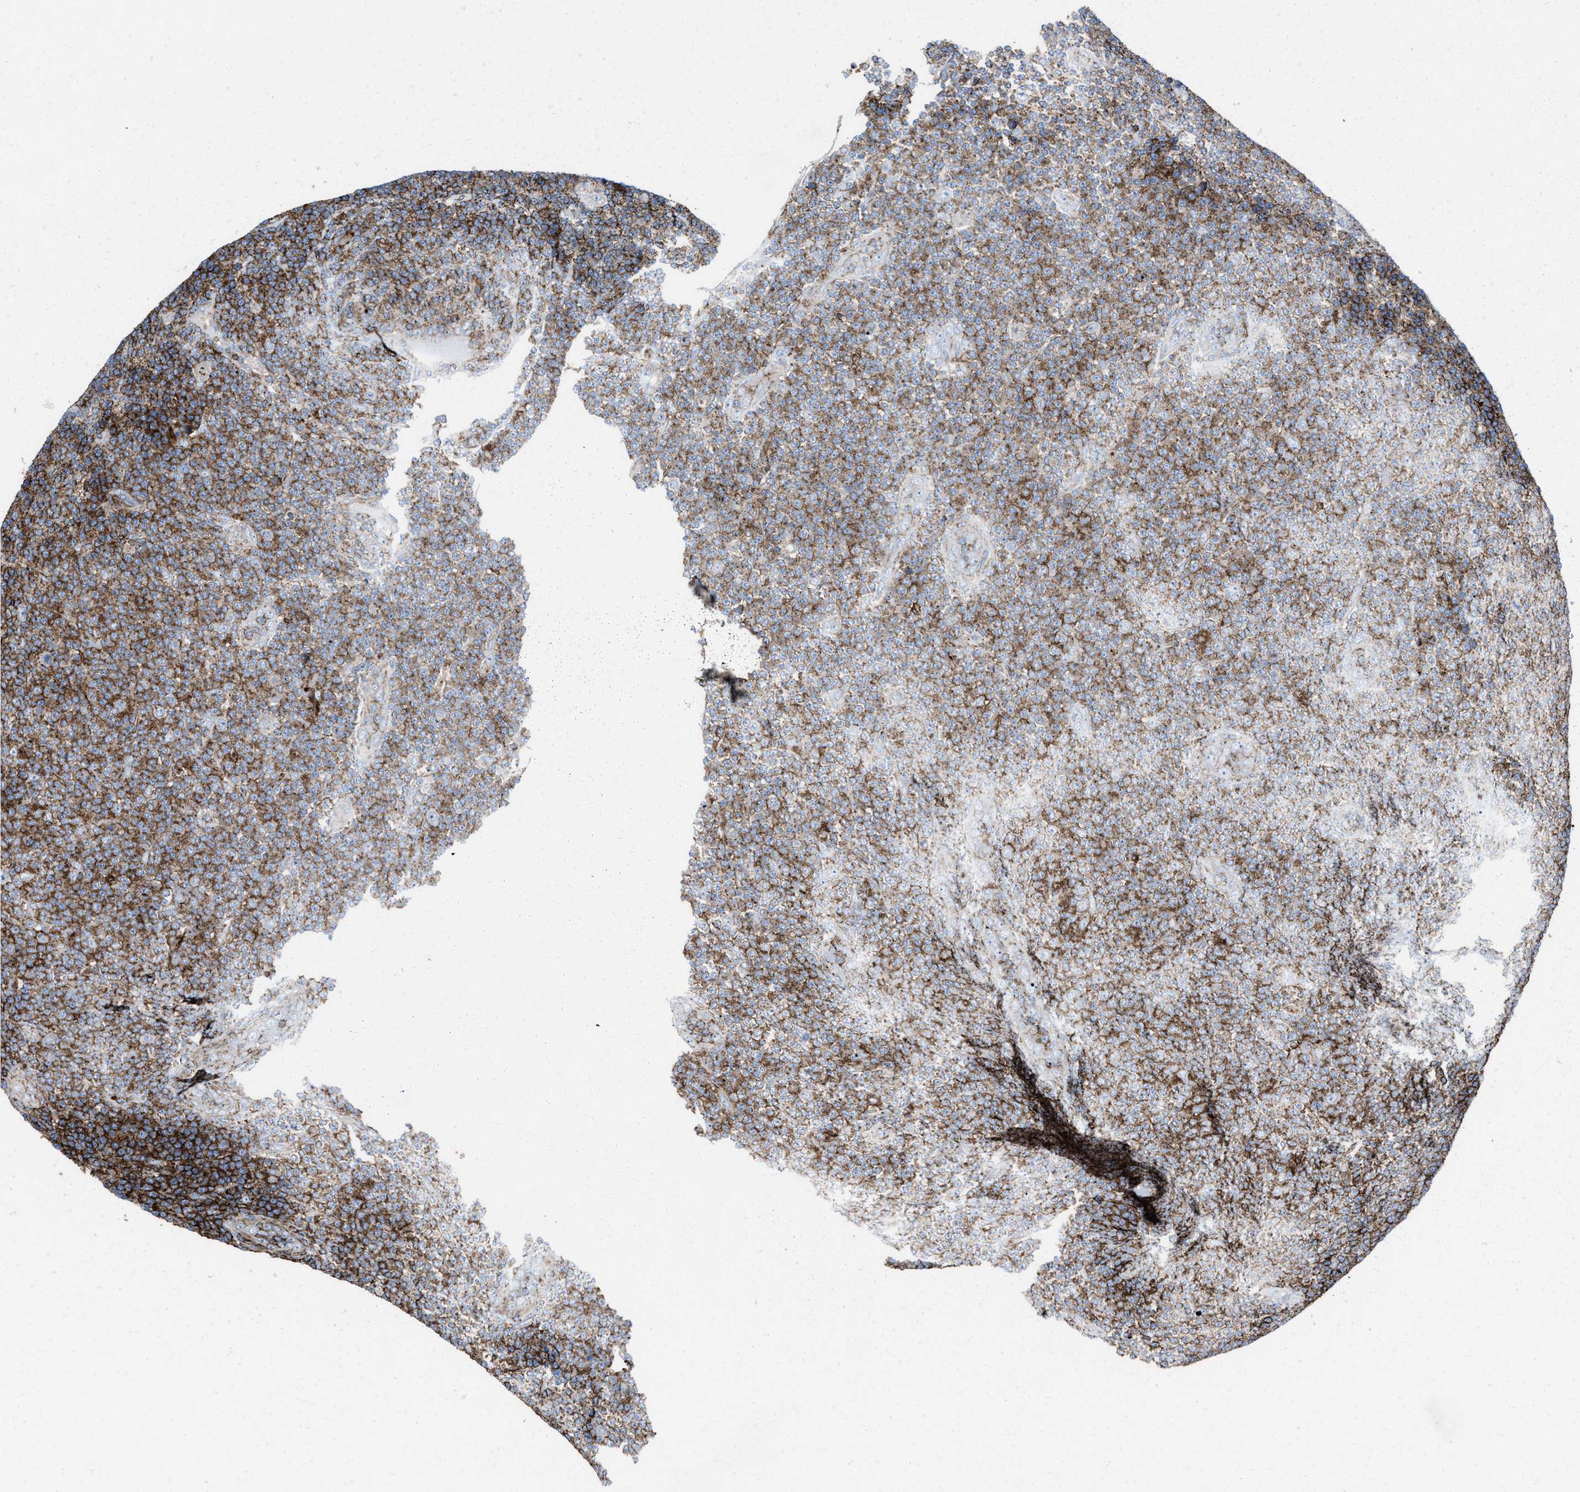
{"staining": {"intensity": "moderate", "quantity": ">75%", "location": "cytoplasmic/membranous"}, "tissue": "lymphoma", "cell_type": "Tumor cells", "image_type": "cancer", "snomed": [{"axis": "morphology", "description": "Malignant lymphoma, non-Hodgkin's type, Low grade"}, {"axis": "topography", "description": "Lymph node"}], "caption": "A micrograph of lymphoma stained for a protein demonstrates moderate cytoplasmic/membranous brown staining in tumor cells.", "gene": "AGPAT2", "patient": {"sex": "male", "age": 83}}